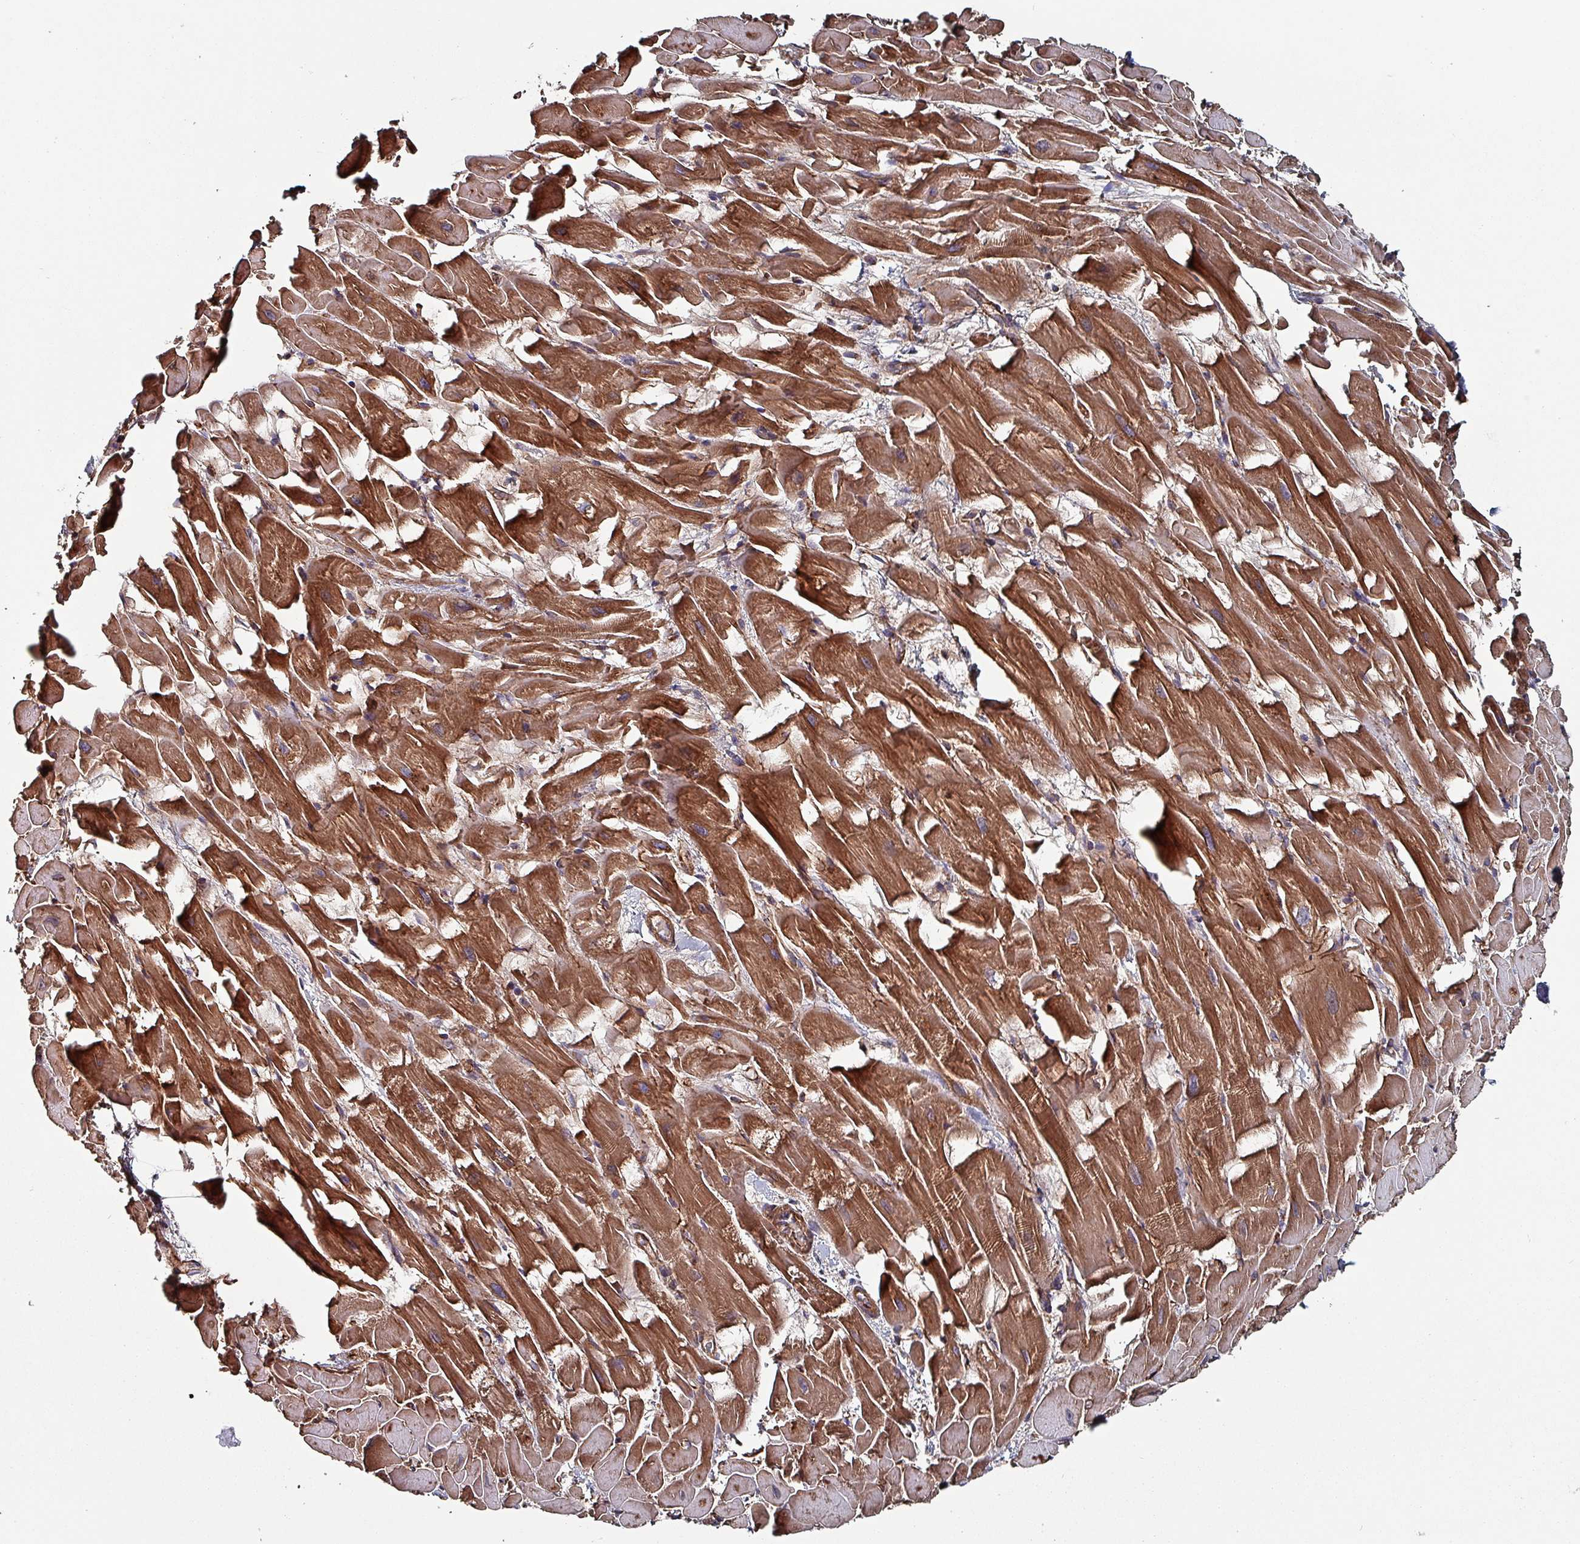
{"staining": {"intensity": "strong", "quantity": ">75%", "location": "cytoplasmic/membranous"}, "tissue": "heart muscle", "cell_type": "Cardiomyocytes", "image_type": "normal", "snomed": [{"axis": "morphology", "description": "Normal tissue, NOS"}, {"axis": "topography", "description": "Heart"}], "caption": "DAB (3,3'-diaminobenzidine) immunohistochemical staining of benign heart muscle reveals strong cytoplasmic/membranous protein staining in about >75% of cardiomyocytes.", "gene": "ANO10", "patient": {"sex": "male", "age": 37}}